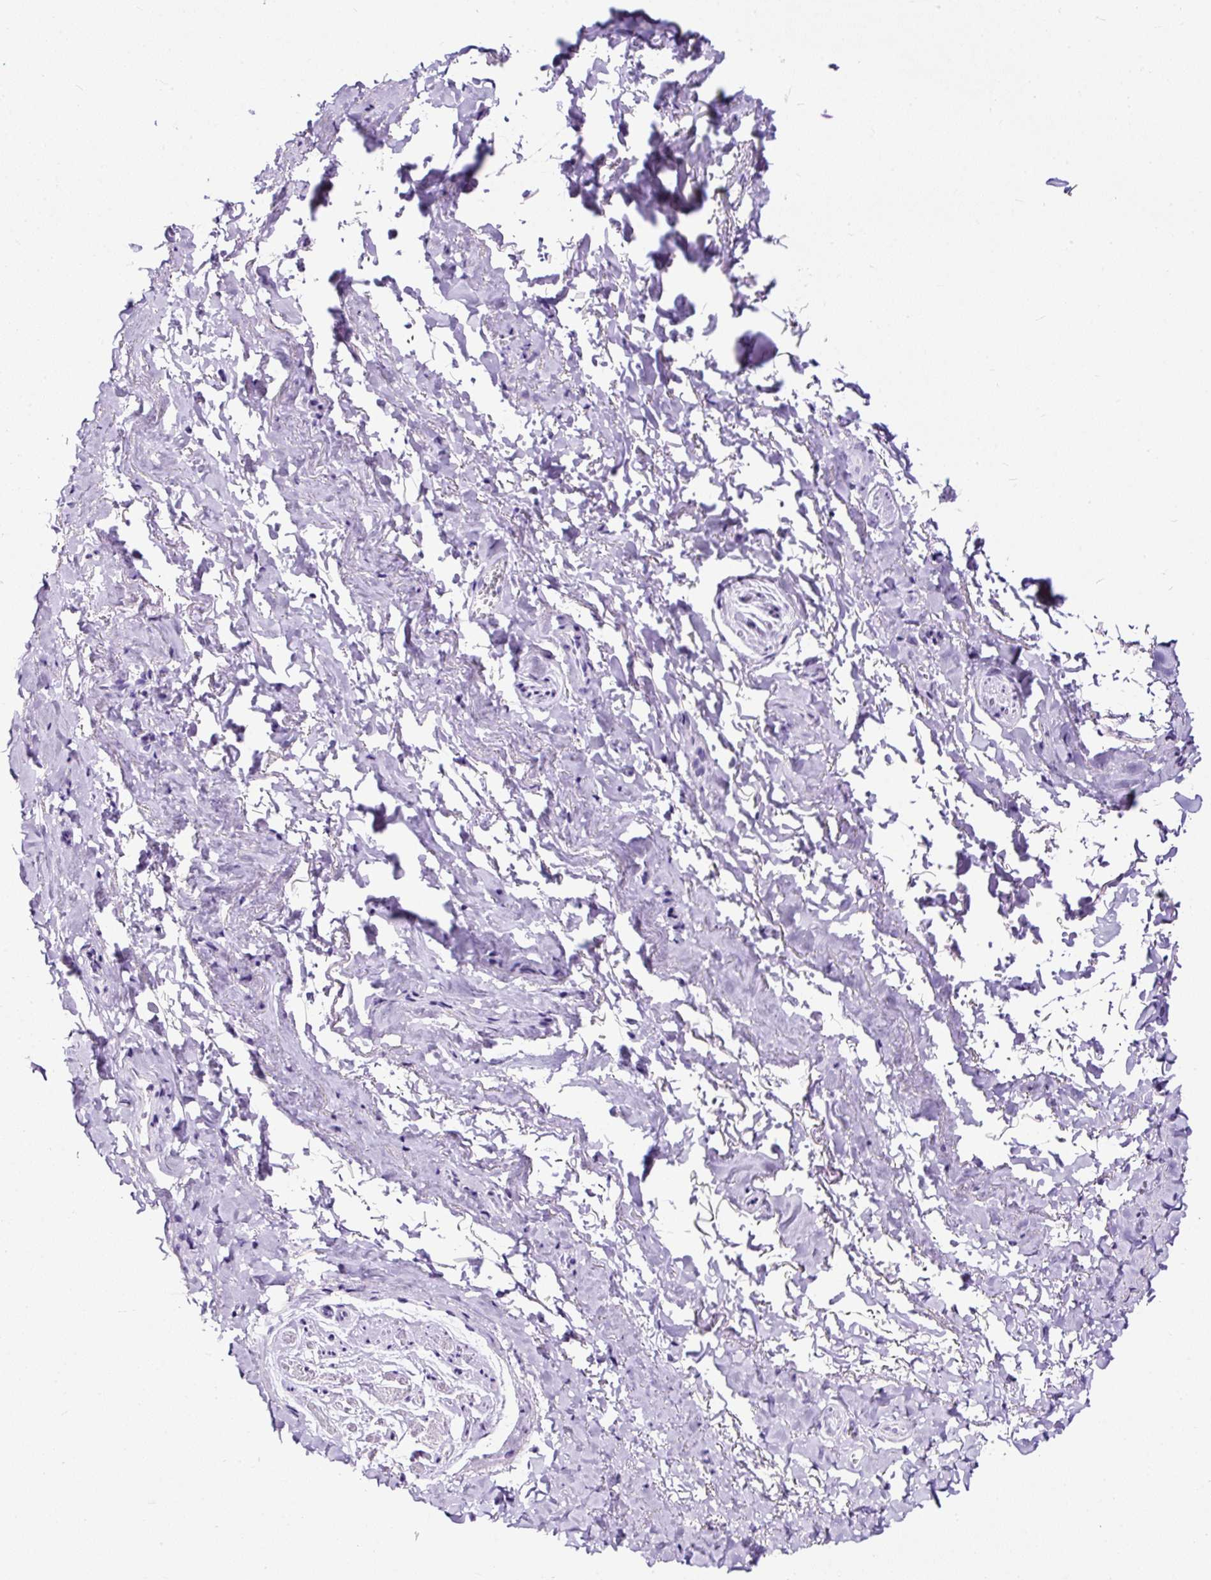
{"staining": {"intensity": "negative", "quantity": "none", "location": "none"}, "tissue": "adipose tissue", "cell_type": "Adipocytes", "image_type": "normal", "snomed": [{"axis": "morphology", "description": "Normal tissue, NOS"}, {"axis": "topography", "description": "Vulva"}, {"axis": "topography", "description": "Vagina"}, {"axis": "topography", "description": "Peripheral nerve tissue"}], "caption": "Image shows no significant protein expression in adipocytes of normal adipose tissue. The staining is performed using DAB (3,3'-diaminobenzidine) brown chromogen with nuclei counter-stained in using hematoxylin.", "gene": "NTS", "patient": {"sex": "female", "age": 66}}